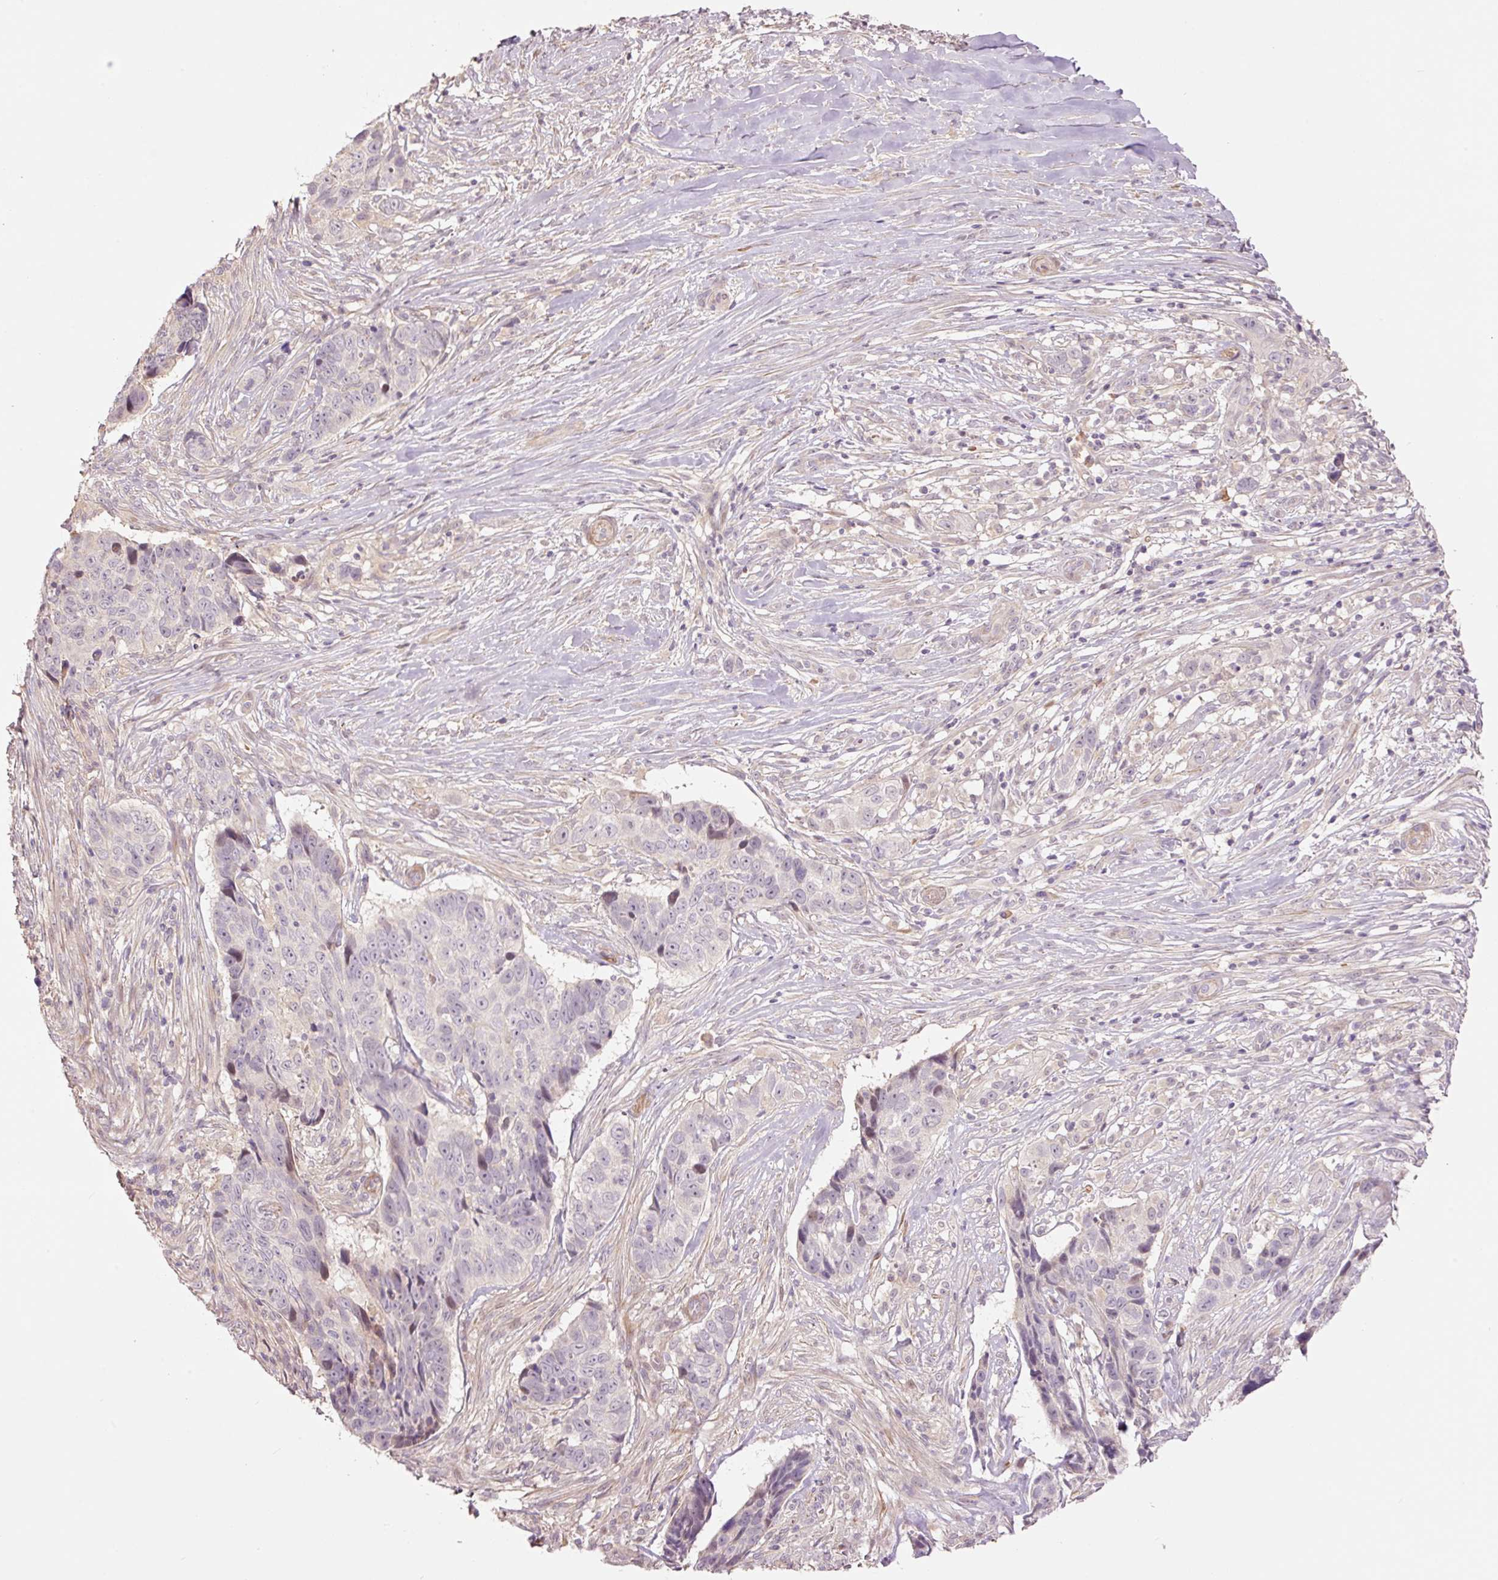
{"staining": {"intensity": "negative", "quantity": "none", "location": "none"}, "tissue": "skin cancer", "cell_type": "Tumor cells", "image_type": "cancer", "snomed": [{"axis": "morphology", "description": "Basal cell carcinoma"}, {"axis": "topography", "description": "Skin"}], "caption": "DAB immunohistochemical staining of skin cancer shows no significant expression in tumor cells.", "gene": "SLC29A3", "patient": {"sex": "female", "age": 82}}